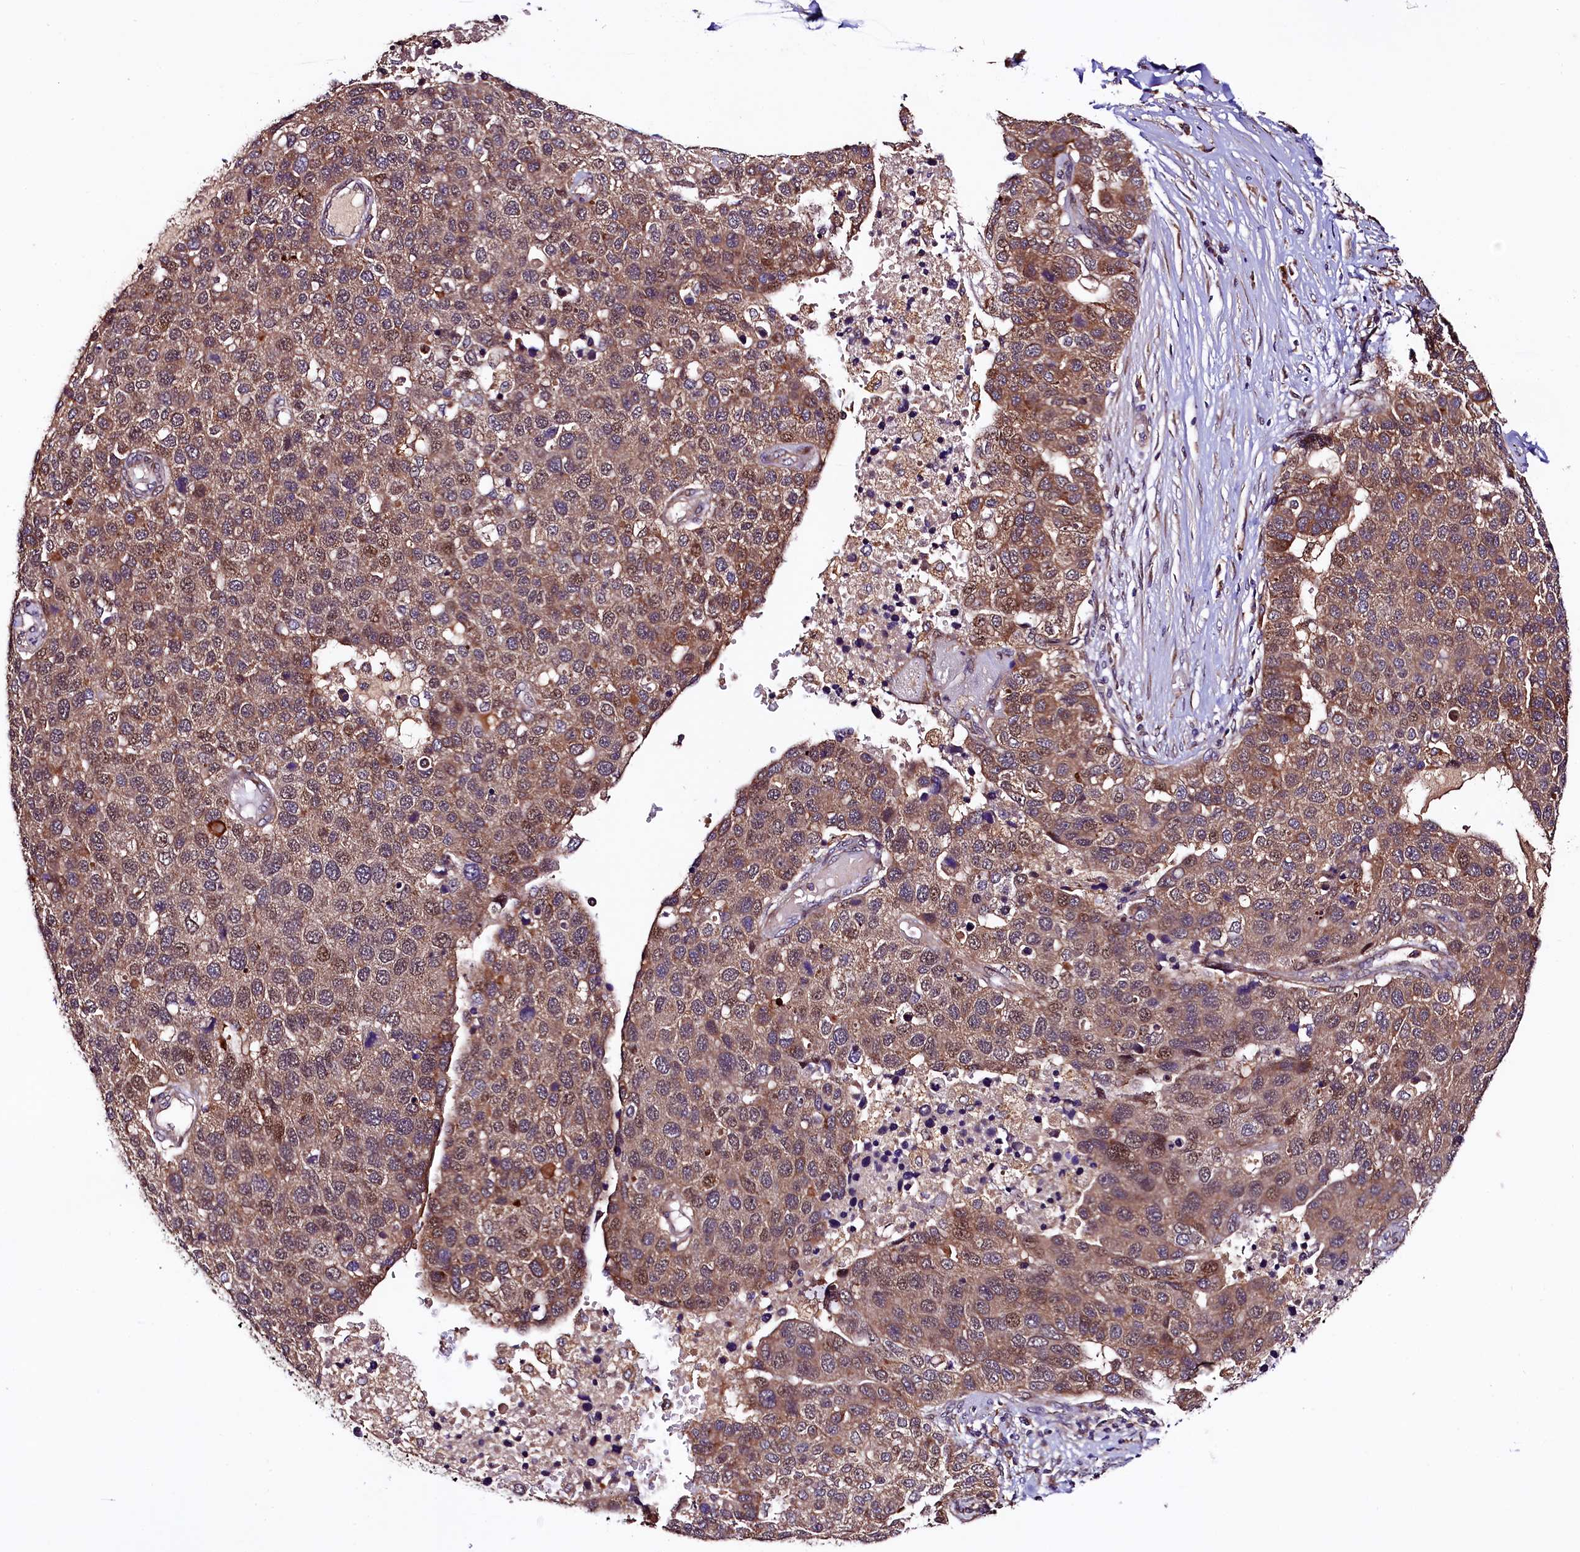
{"staining": {"intensity": "moderate", "quantity": ">75%", "location": "cytoplasmic/membranous,nuclear"}, "tissue": "pancreatic cancer", "cell_type": "Tumor cells", "image_type": "cancer", "snomed": [{"axis": "morphology", "description": "Adenocarcinoma, NOS"}, {"axis": "topography", "description": "Pancreas"}], "caption": "About >75% of tumor cells in human pancreatic cancer (adenocarcinoma) reveal moderate cytoplasmic/membranous and nuclear protein positivity as visualized by brown immunohistochemical staining.", "gene": "VPS35", "patient": {"sex": "female", "age": 61}}